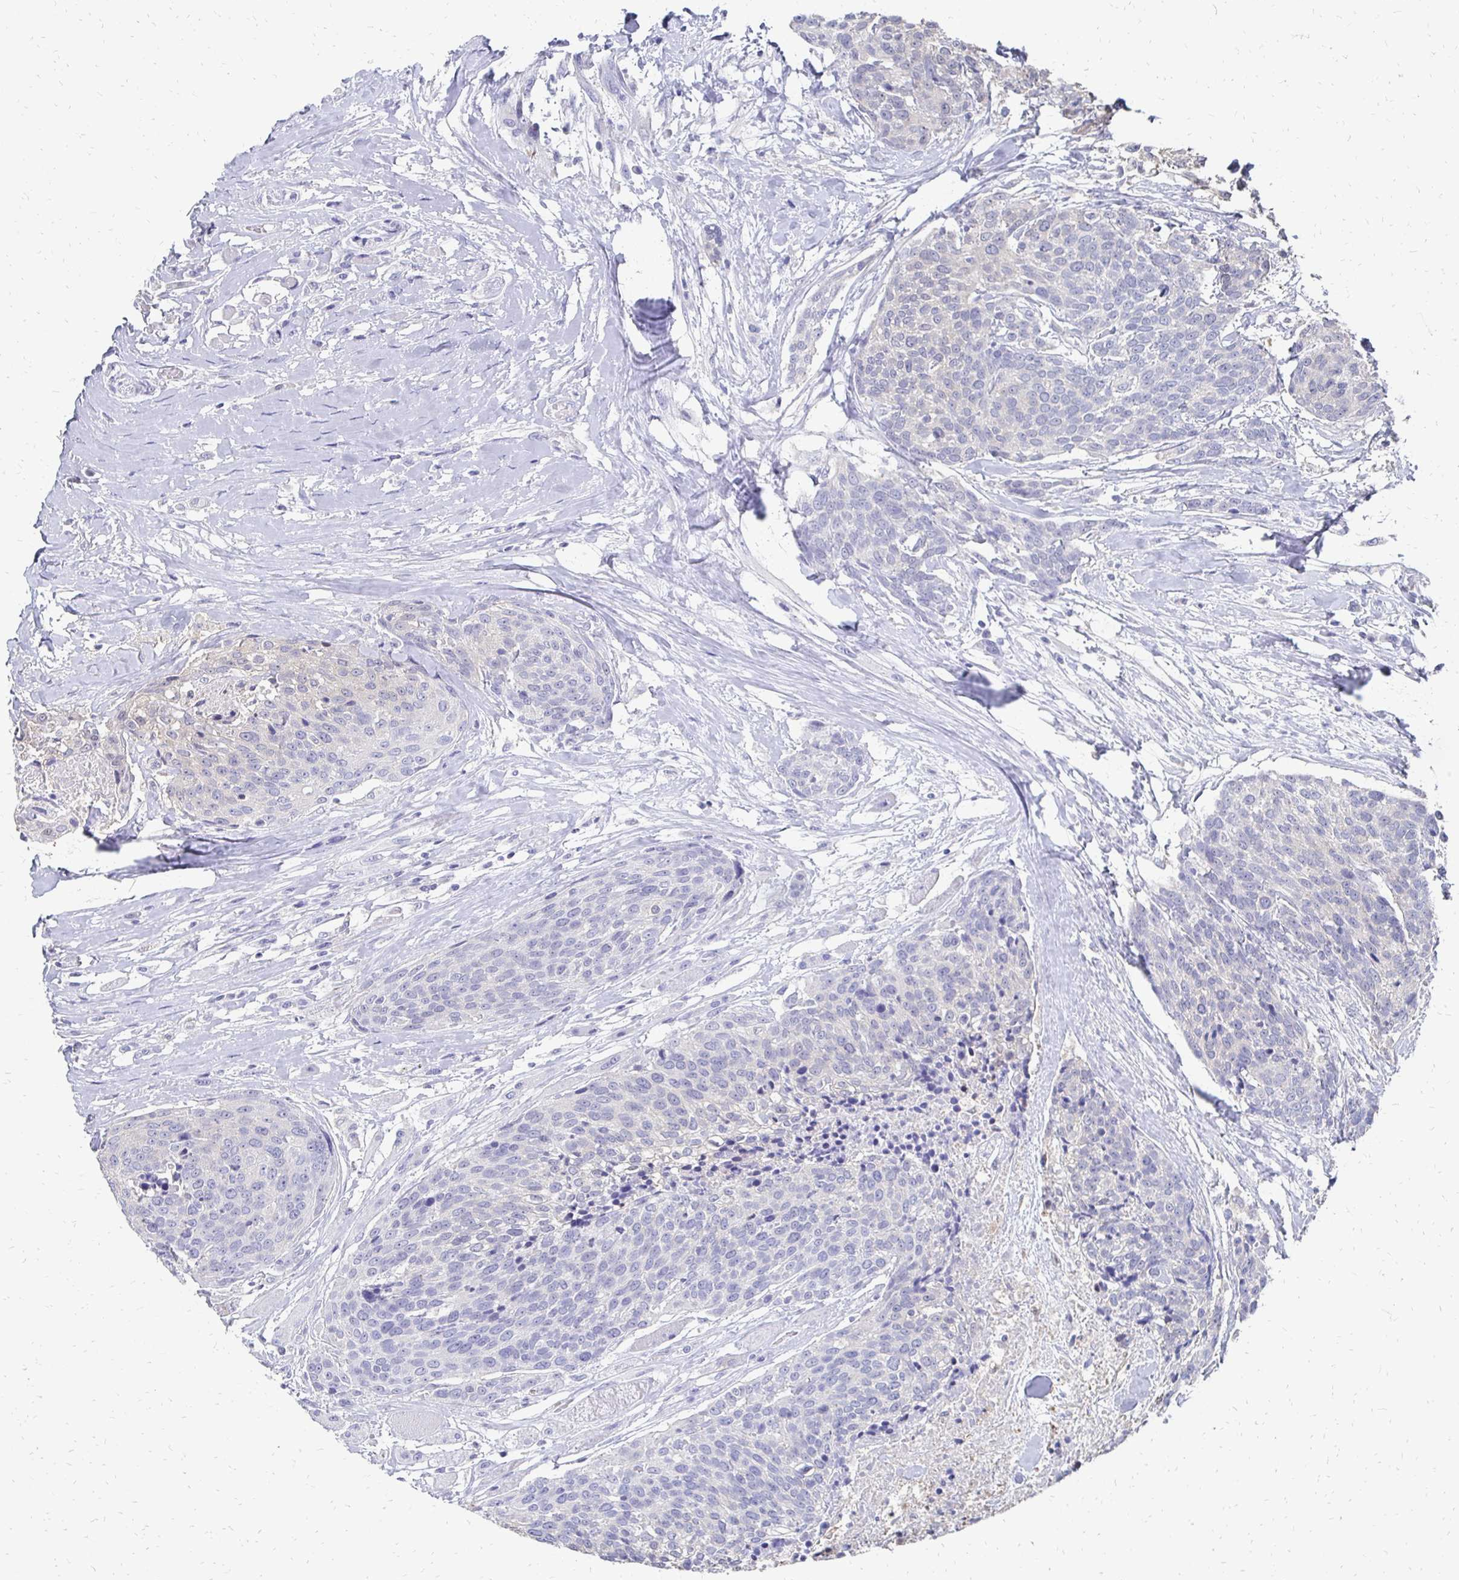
{"staining": {"intensity": "negative", "quantity": "none", "location": "none"}, "tissue": "head and neck cancer", "cell_type": "Tumor cells", "image_type": "cancer", "snomed": [{"axis": "morphology", "description": "Squamous cell carcinoma, NOS"}, {"axis": "topography", "description": "Oral tissue"}, {"axis": "topography", "description": "Head-Neck"}], "caption": "Protein analysis of head and neck cancer (squamous cell carcinoma) displays no significant positivity in tumor cells.", "gene": "SYCP3", "patient": {"sex": "male", "age": 64}}